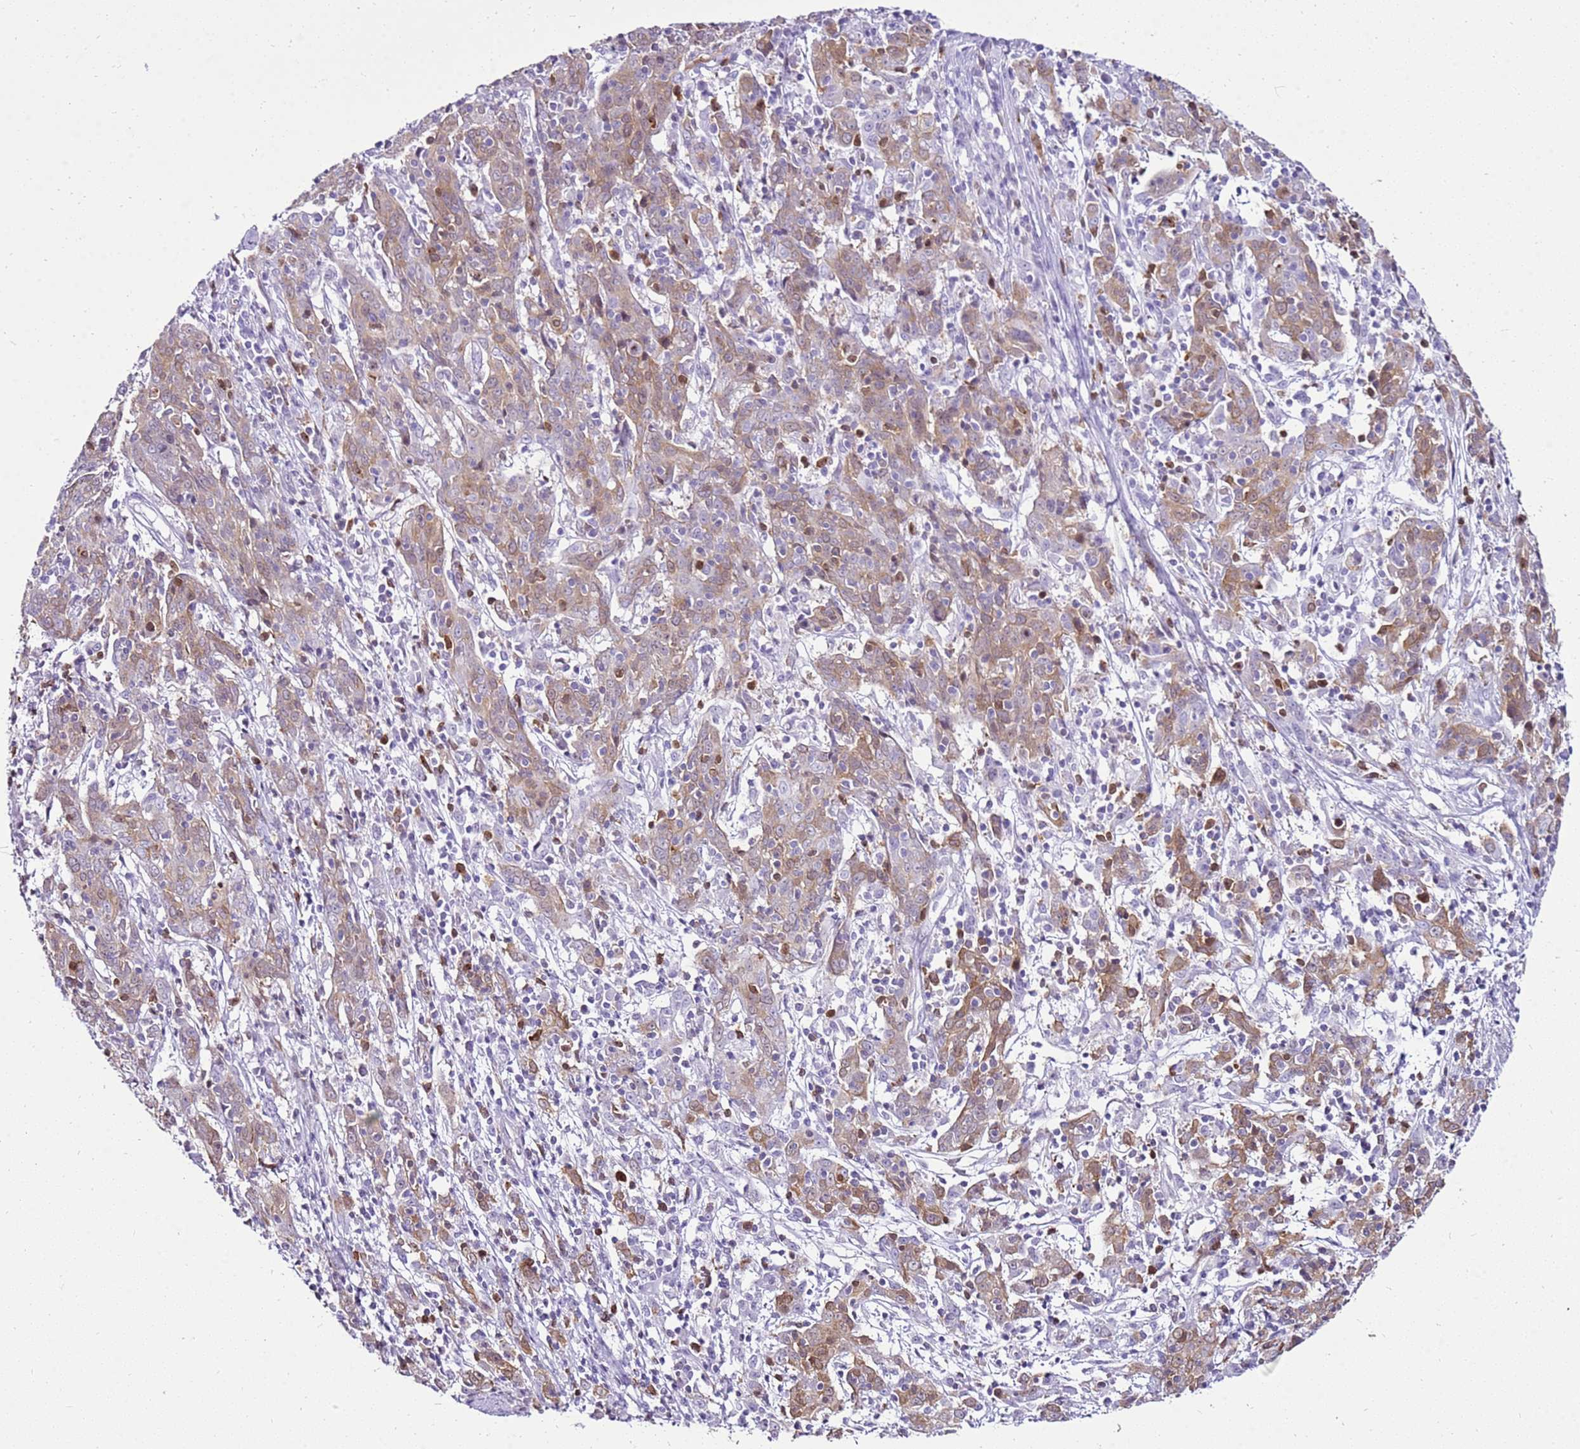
{"staining": {"intensity": "moderate", "quantity": ">75%", "location": "cytoplasmic/membranous"}, "tissue": "cervical cancer", "cell_type": "Tumor cells", "image_type": "cancer", "snomed": [{"axis": "morphology", "description": "Squamous cell carcinoma, NOS"}, {"axis": "topography", "description": "Cervix"}], "caption": "Protein analysis of squamous cell carcinoma (cervical) tissue demonstrates moderate cytoplasmic/membranous positivity in about >75% of tumor cells.", "gene": "SPC25", "patient": {"sex": "female", "age": 67}}